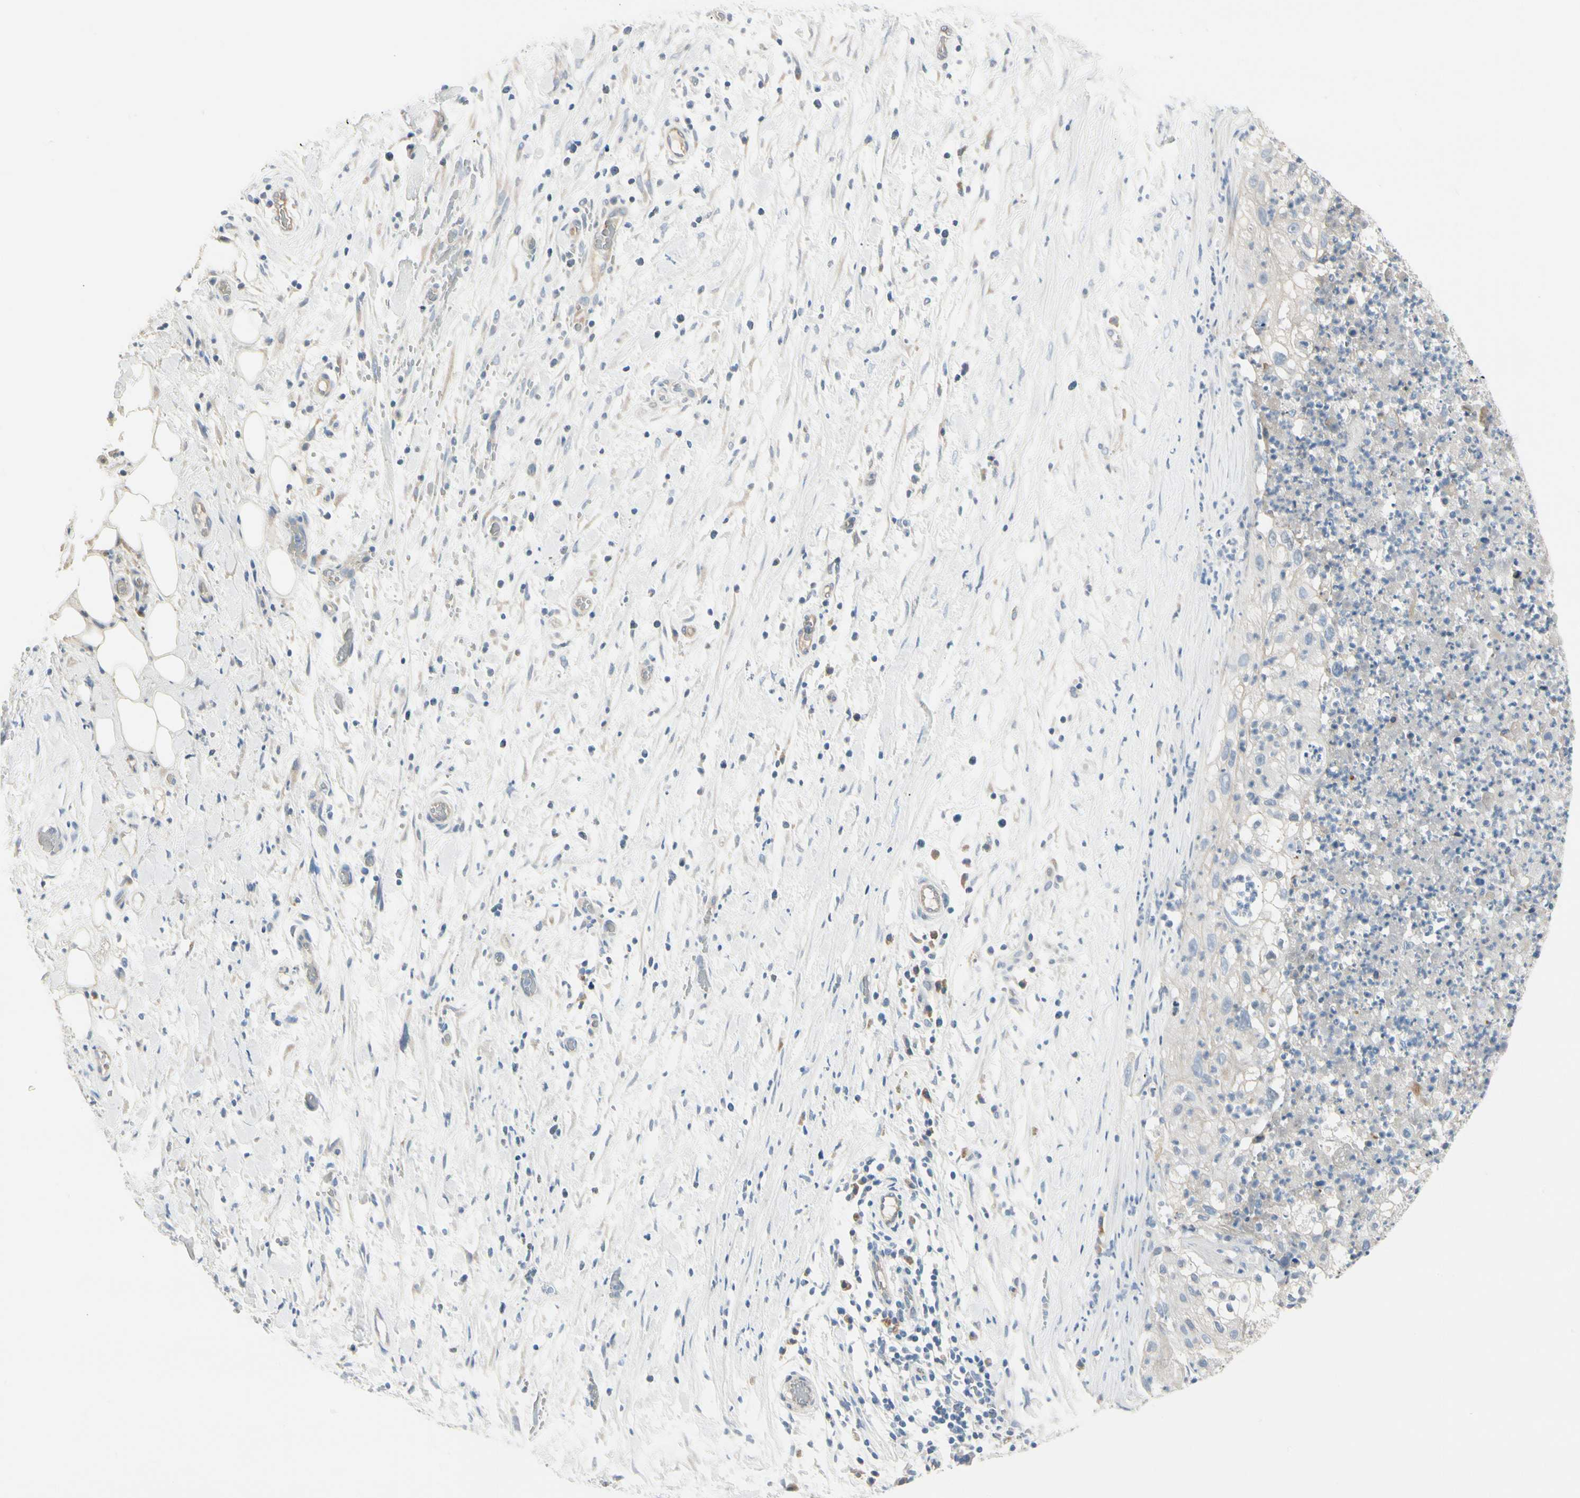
{"staining": {"intensity": "weak", "quantity": "25%-75%", "location": "cytoplasmic/membranous"}, "tissue": "lung cancer", "cell_type": "Tumor cells", "image_type": "cancer", "snomed": [{"axis": "morphology", "description": "Inflammation, NOS"}, {"axis": "morphology", "description": "Squamous cell carcinoma, NOS"}, {"axis": "topography", "description": "Lymph node"}, {"axis": "topography", "description": "Soft tissue"}, {"axis": "topography", "description": "Lung"}], "caption": "Immunohistochemistry micrograph of lung squamous cell carcinoma stained for a protein (brown), which shows low levels of weak cytoplasmic/membranous staining in approximately 25%-75% of tumor cells.", "gene": "SPINK4", "patient": {"sex": "male", "age": 66}}